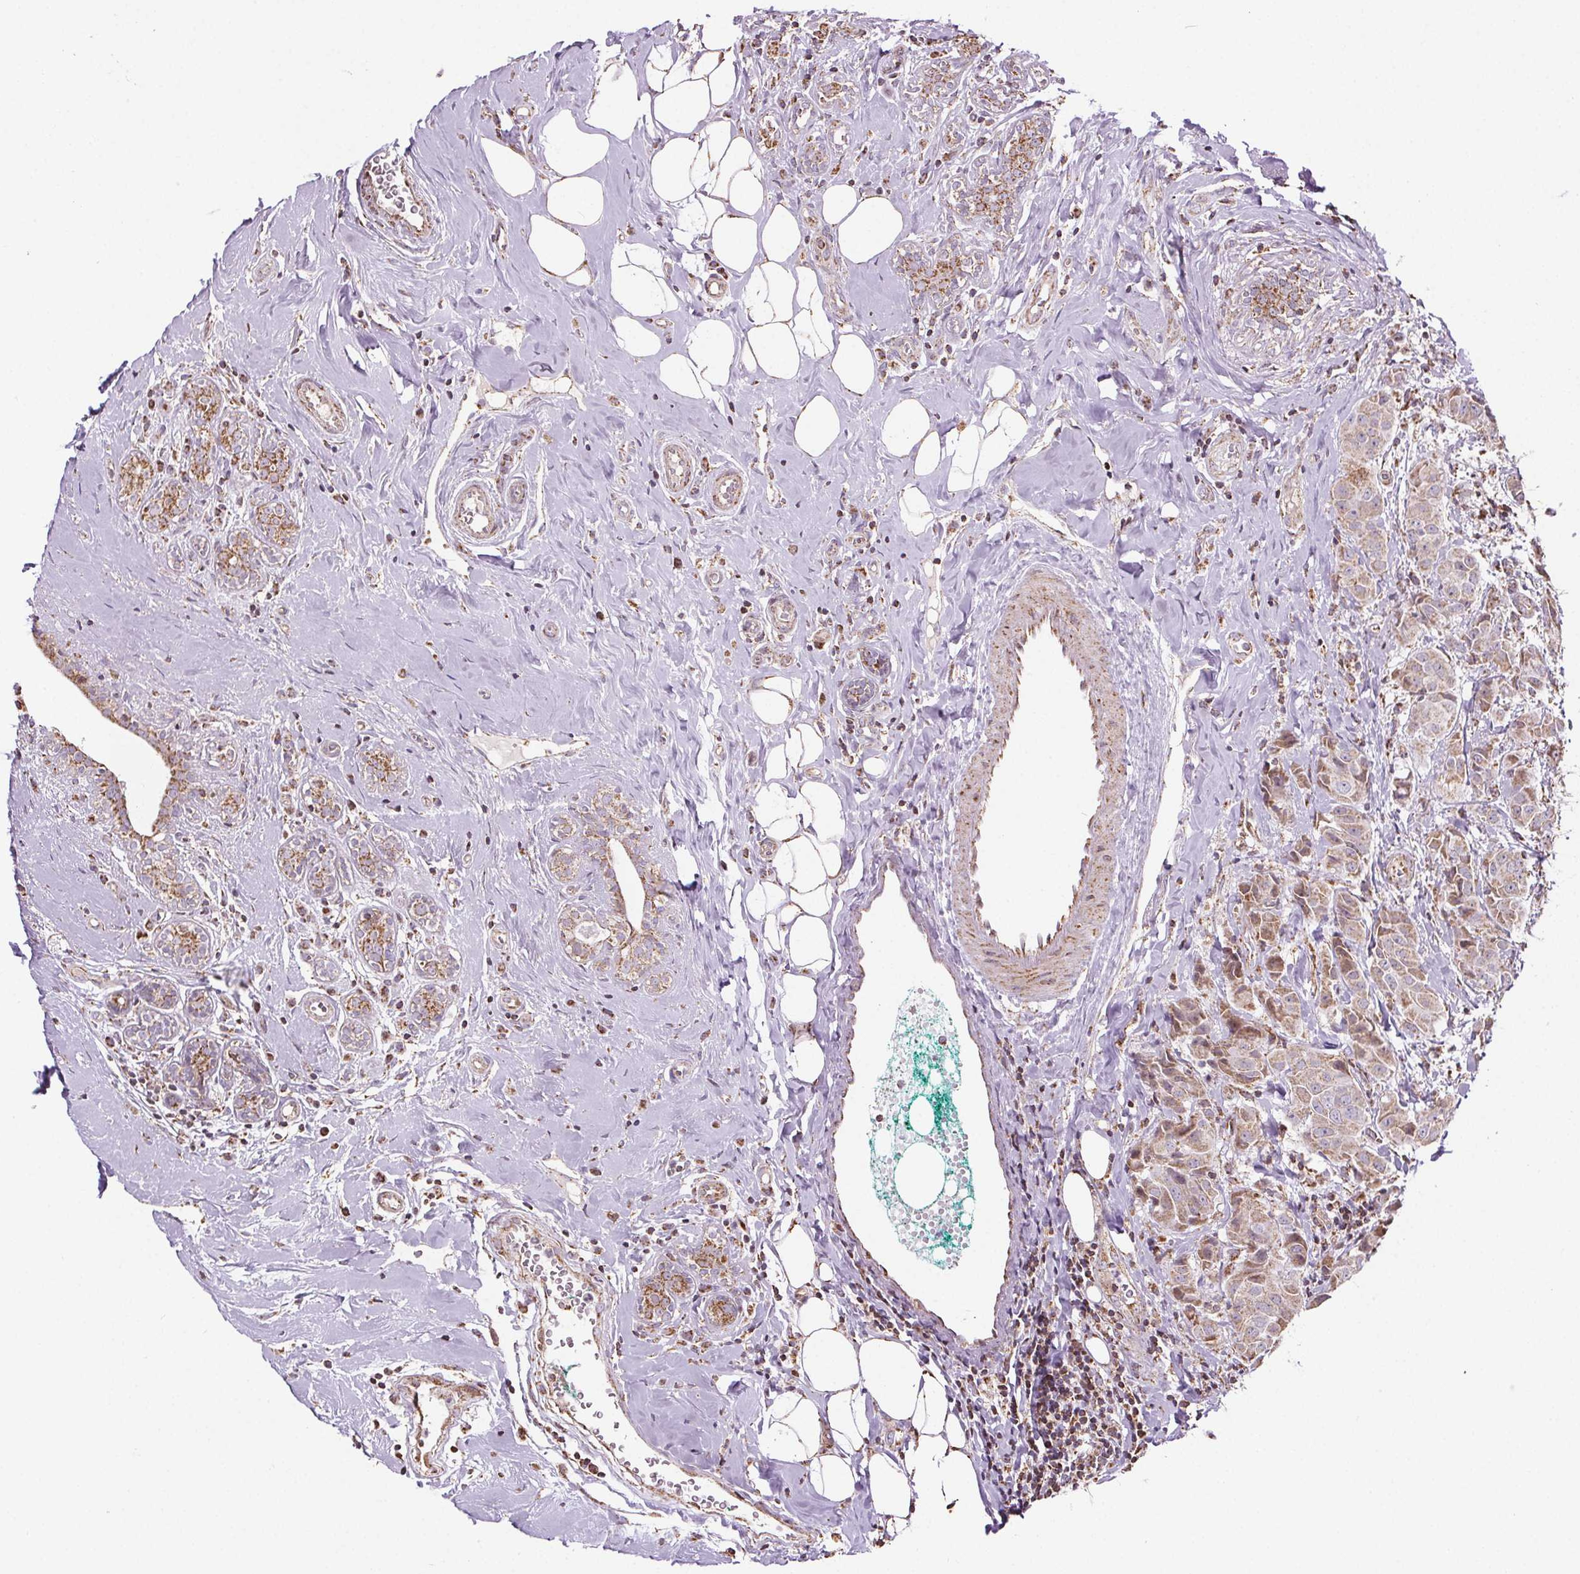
{"staining": {"intensity": "moderate", "quantity": ">75%", "location": "cytoplasmic/membranous"}, "tissue": "breast cancer", "cell_type": "Tumor cells", "image_type": "cancer", "snomed": [{"axis": "morphology", "description": "Normal tissue, NOS"}, {"axis": "morphology", "description": "Duct carcinoma"}, {"axis": "topography", "description": "Breast"}], "caption": "There is medium levels of moderate cytoplasmic/membranous expression in tumor cells of breast cancer, as demonstrated by immunohistochemical staining (brown color).", "gene": "SUCLA2", "patient": {"sex": "female", "age": 43}}